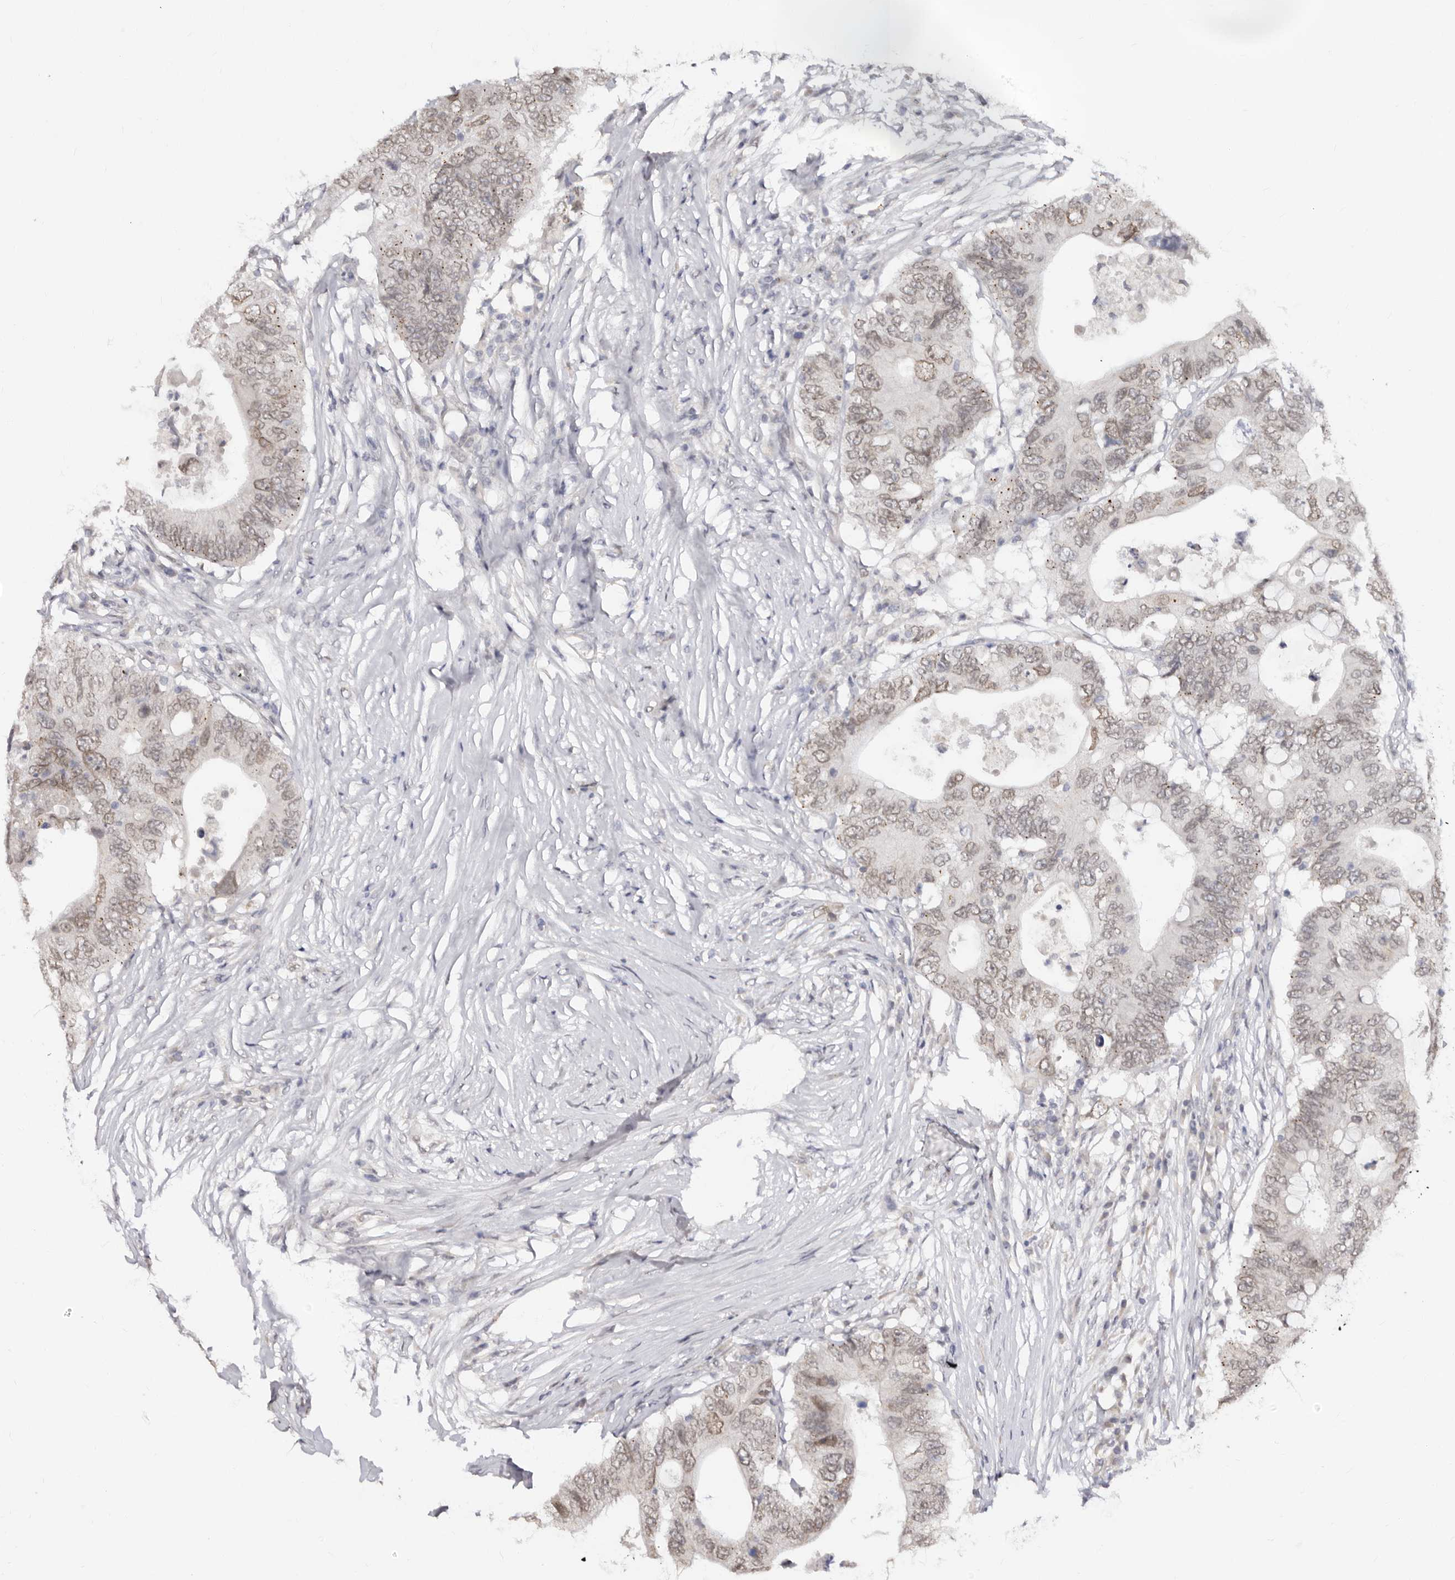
{"staining": {"intensity": "moderate", "quantity": ">75%", "location": "nuclear"}, "tissue": "colorectal cancer", "cell_type": "Tumor cells", "image_type": "cancer", "snomed": [{"axis": "morphology", "description": "Adenocarcinoma, NOS"}, {"axis": "topography", "description": "Colon"}], "caption": "Adenocarcinoma (colorectal) stained for a protein shows moderate nuclear positivity in tumor cells.", "gene": "LCORL", "patient": {"sex": "male", "age": 71}}